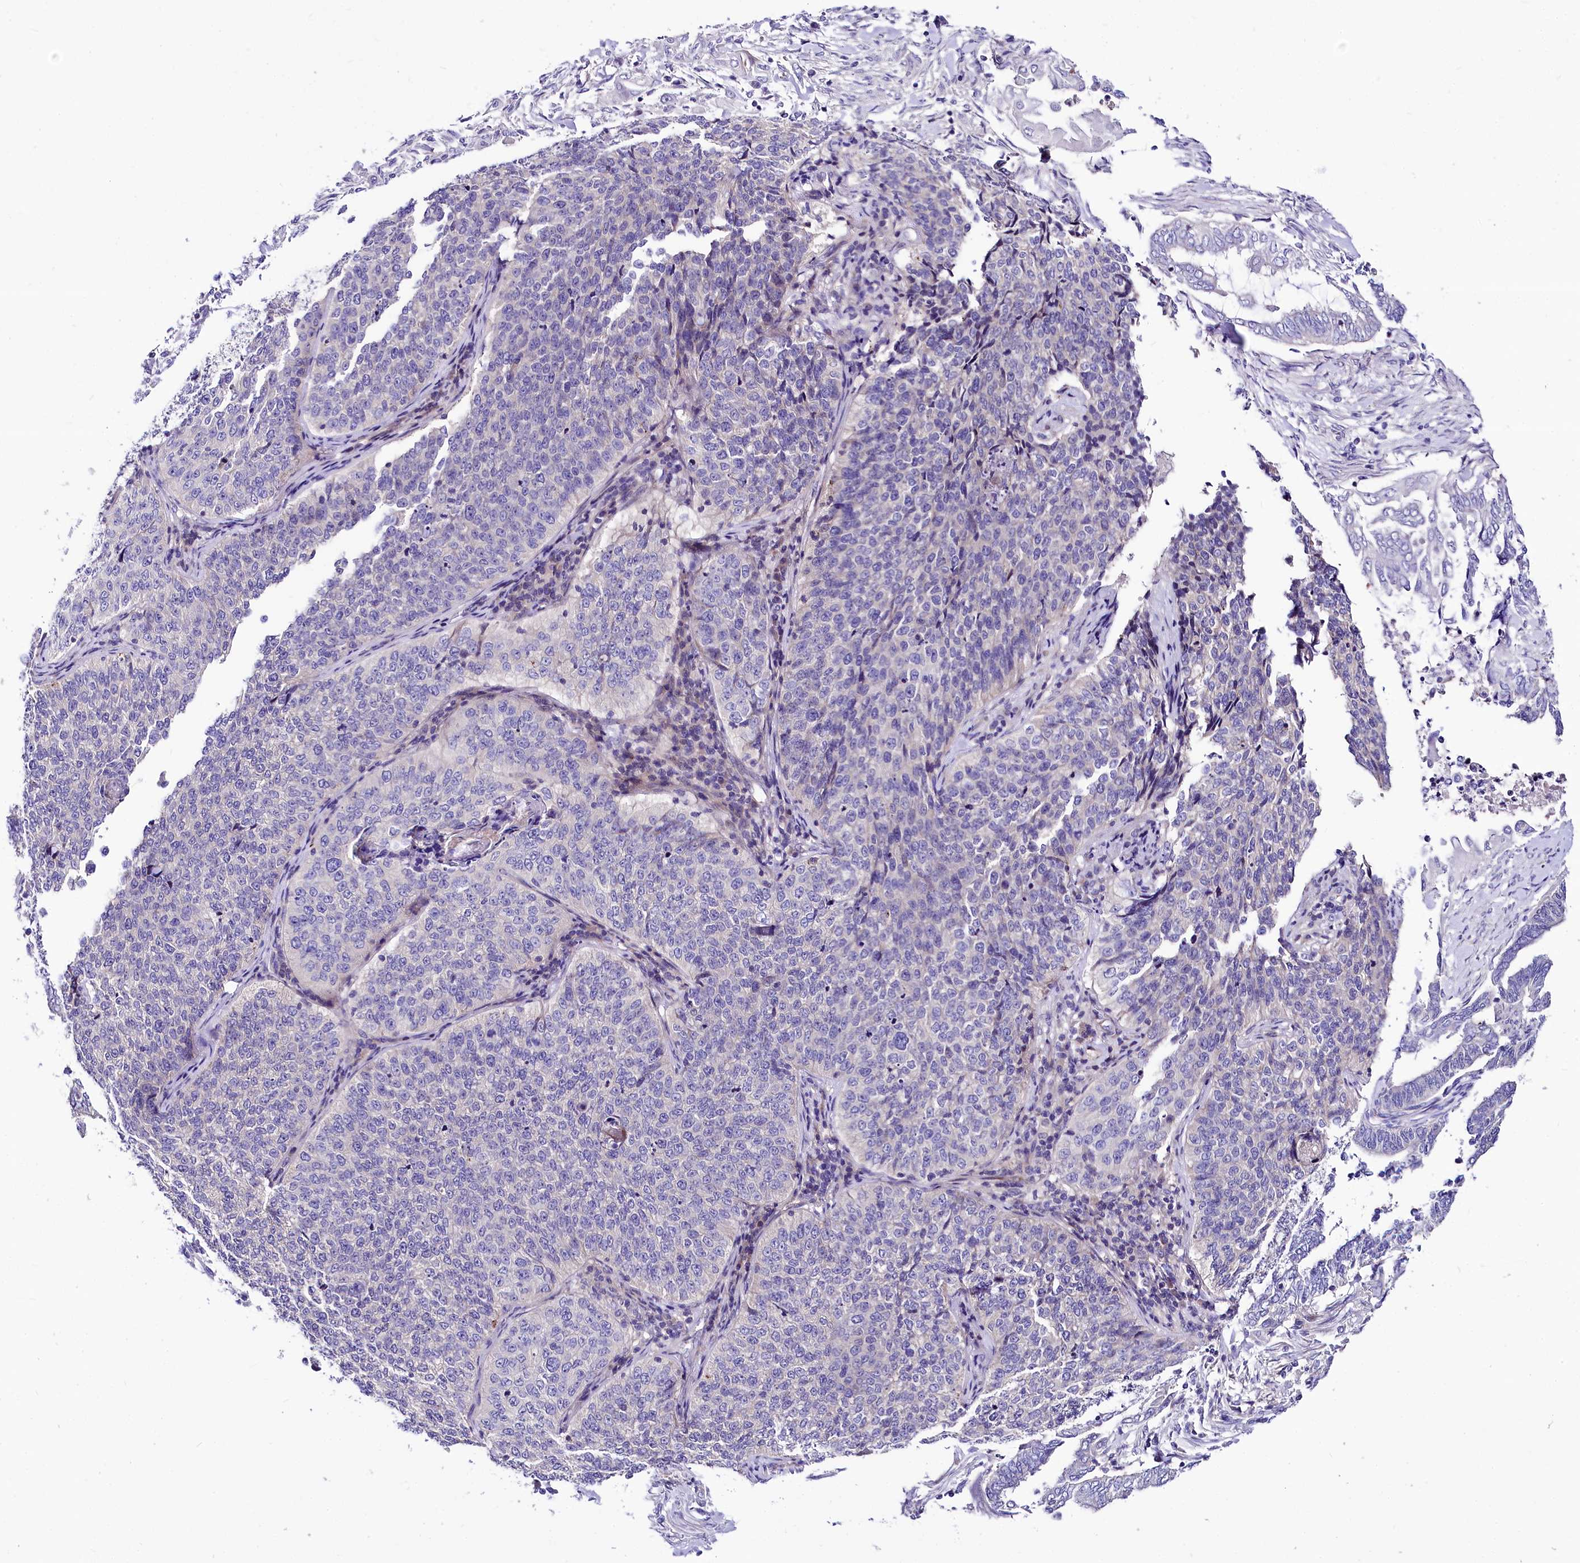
{"staining": {"intensity": "negative", "quantity": "none", "location": "none"}, "tissue": "cervical cancer", "cell_type": "Tumor cells", "image_type": "cancer", "snomed": [{"axis": "morphology", "description": "Squamous cell carcinoma, NOS"}, {"axis": "topography", "description": "Cervix"}], "caption": "Tumor cells show no significant staining in squamous cell carcinoma (cervical).", "gene": "ABHD5", "patient": {"sex": "female", "age": 35}}